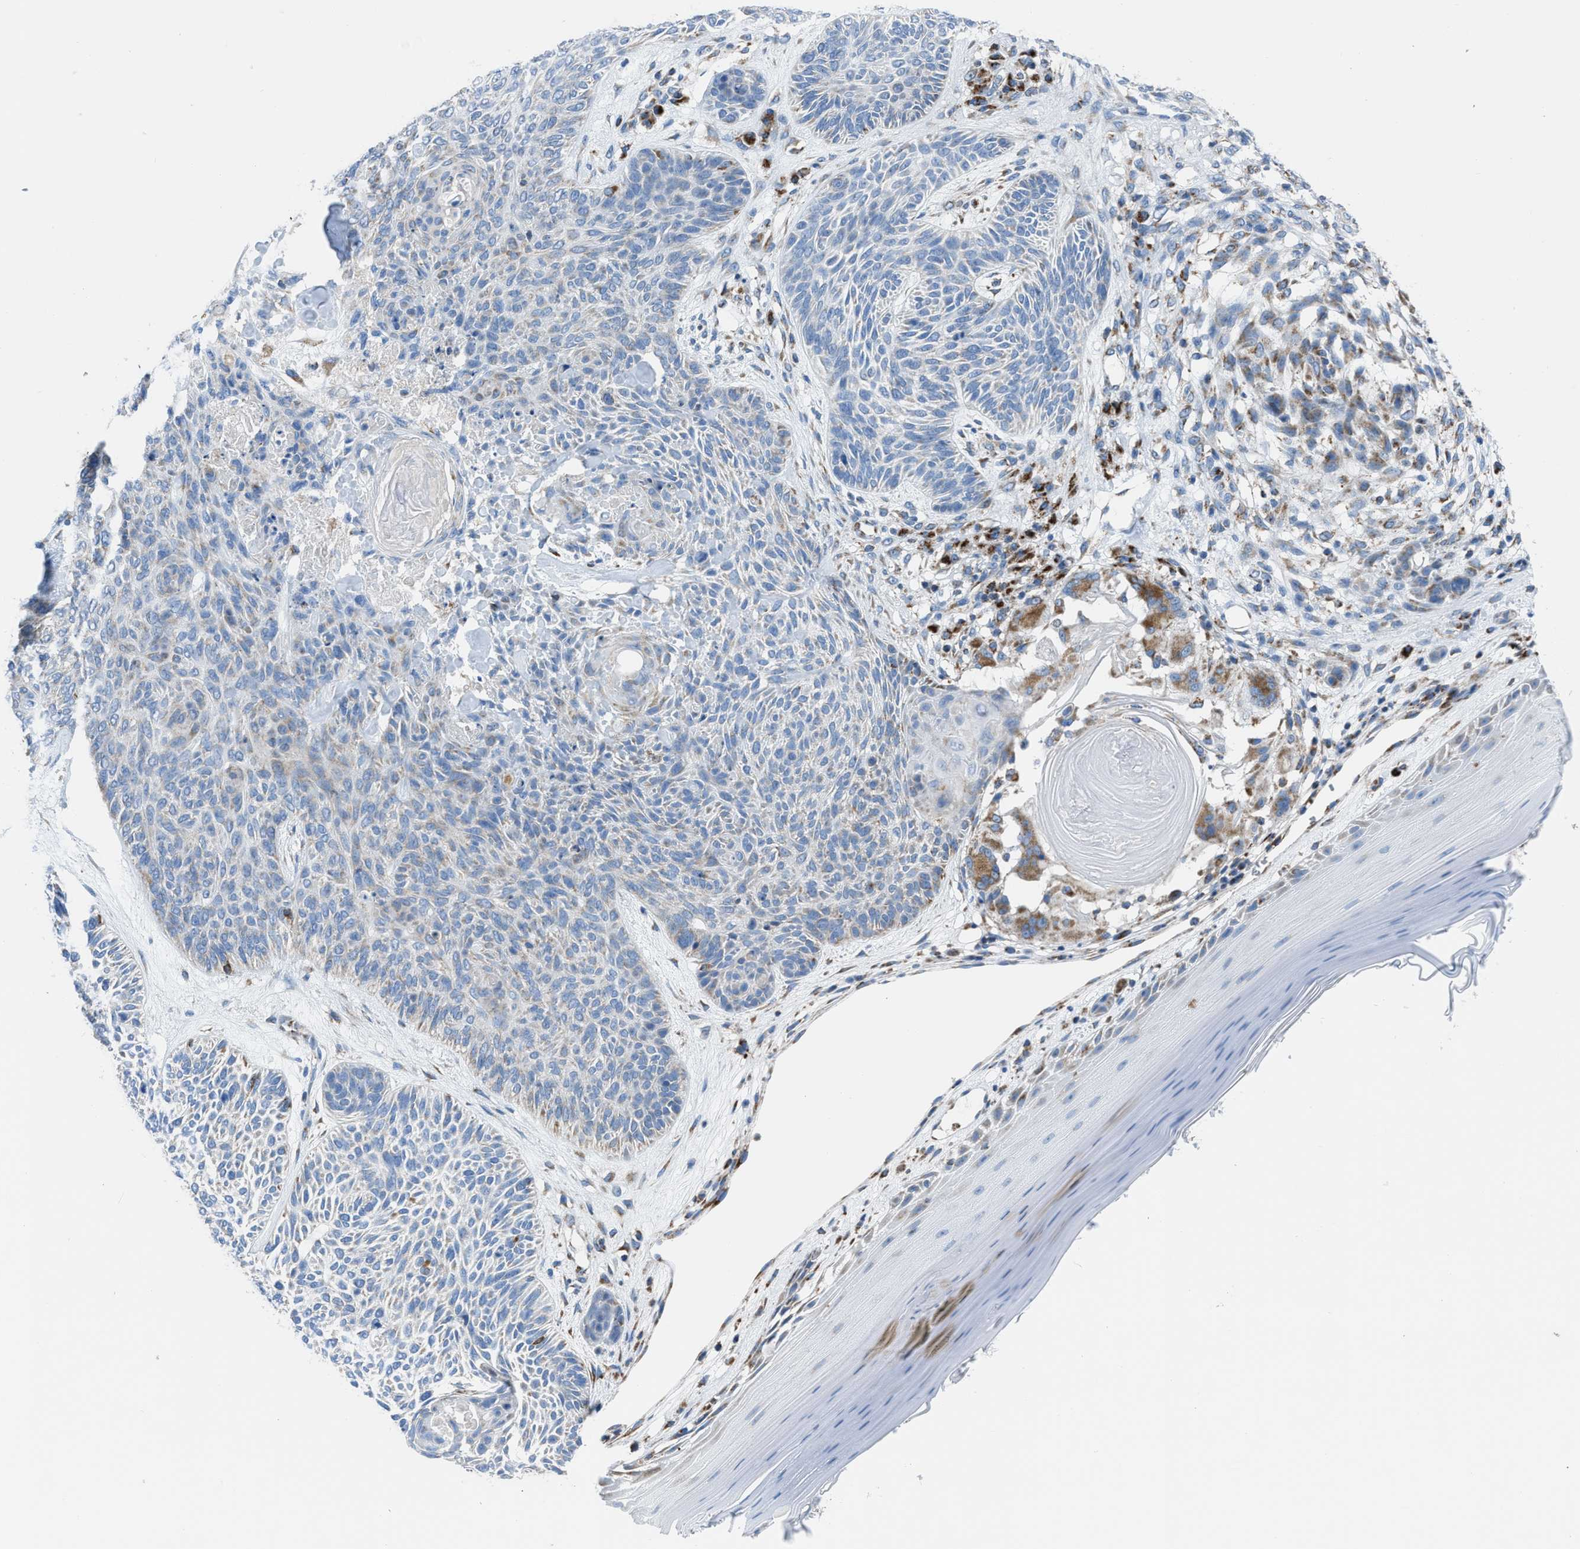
{"staining": {"intensity": "negative", "quantity": "none", "location": "none"}, "tissue": "skin cancer", "cell_type": "Tumor cells", "image_type": "cancer", "snomed": [{"axis": "morphology", "description": "Basal cell carcinoma"}, {"axis": "topography", "description": "Skin"}], "caption": "Histopathology image shows no significant protein staining in tumor cells of skin basal cell carcinoma. Brightfield microscopy of immunohistochemistry stained with DAB (3,3'-diaminobenzidine) (brown) and hematoxylin (blue), captured at high magnification.", "gene": "ETFB", "patient": {"sex": "male", "age": 55}}